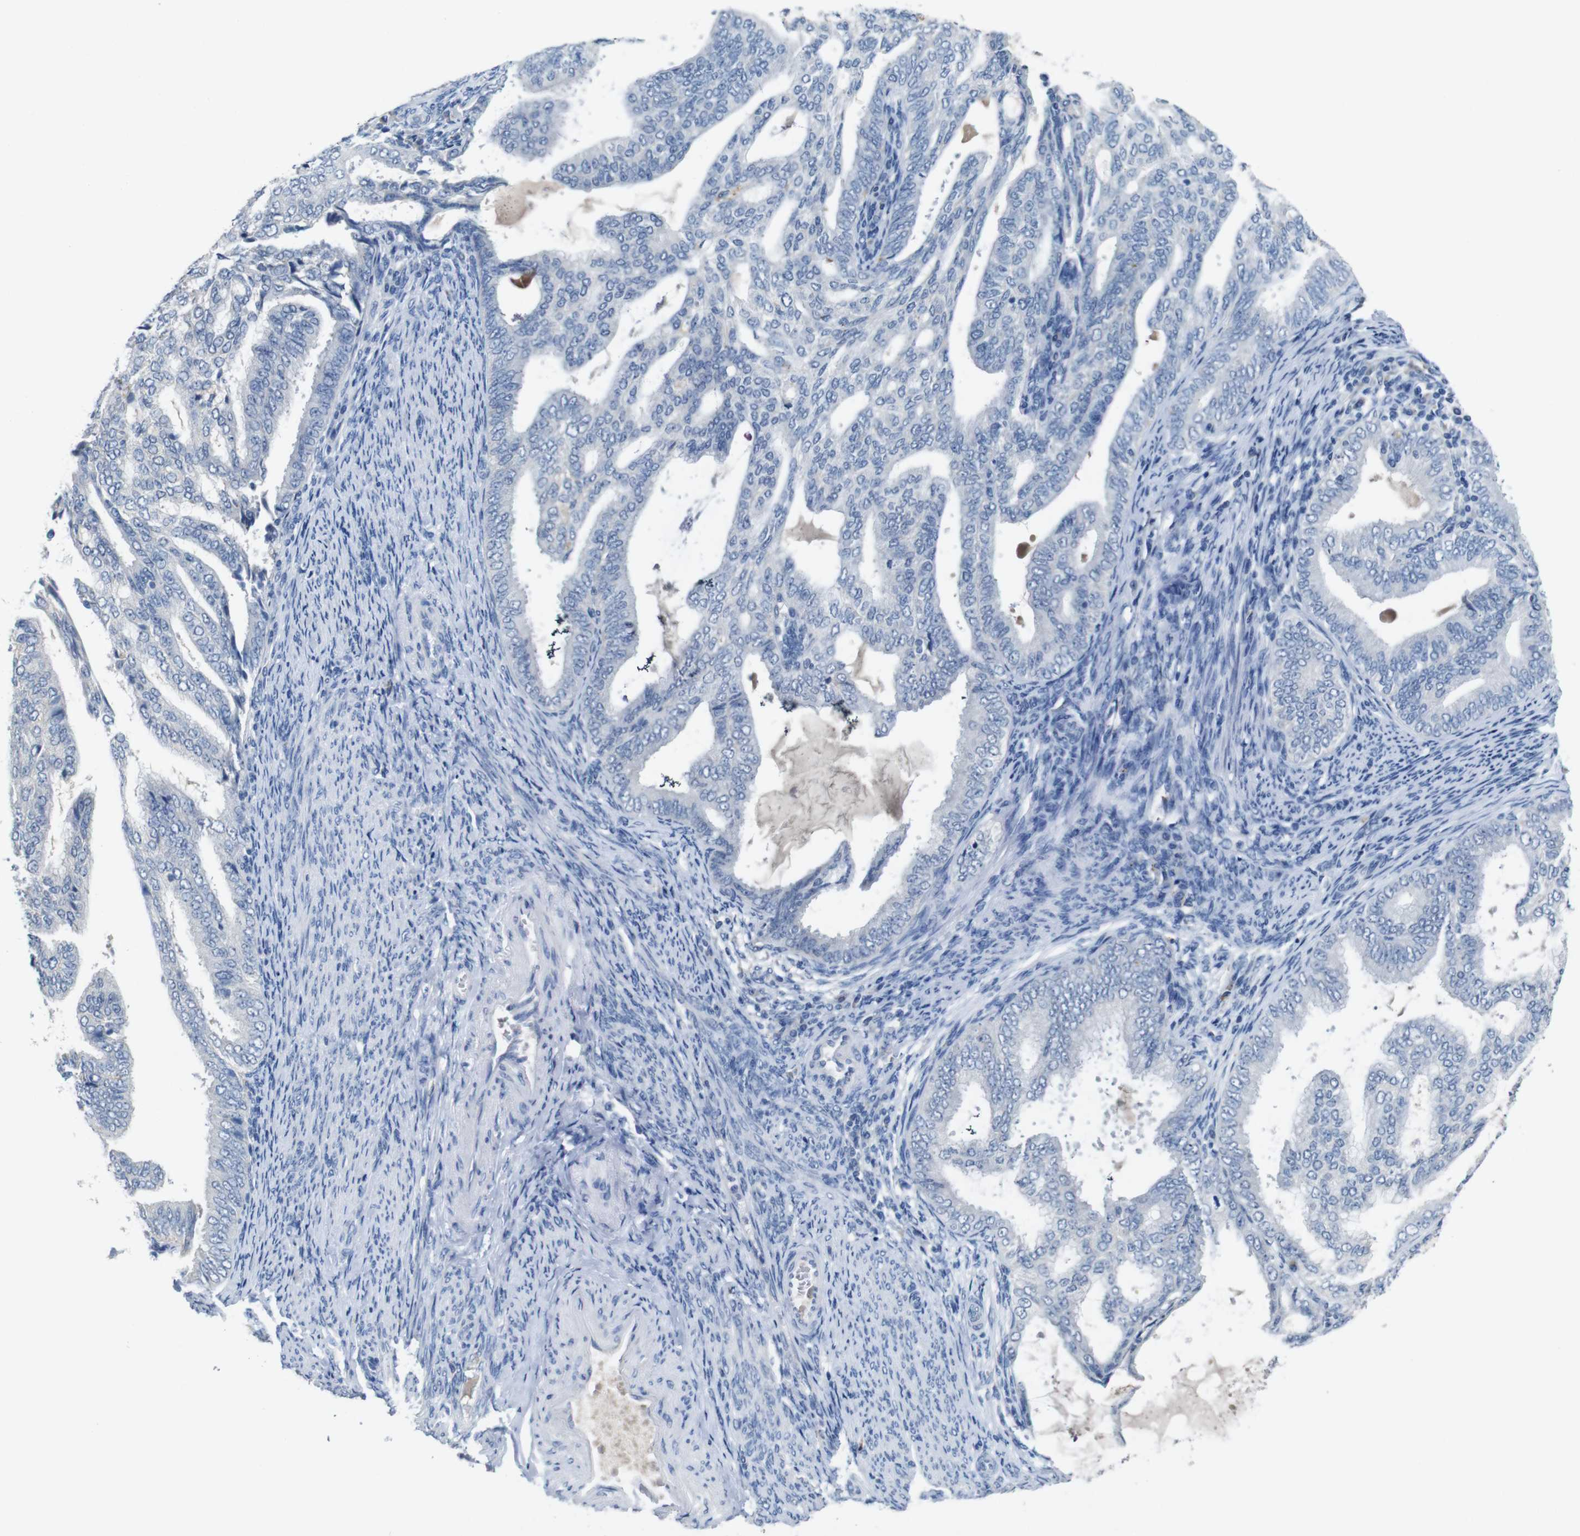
{"staining": {"intensity": "negative", "quantity": "none", "location": "none"}, "tissue": "endometrial cancer", "cell_type": "Tumor cells", "image_type": "cancer", "snomed": [{"axis": "morphology", "description": "Adenocarcinoma, NOS"}, {"axis": "topography", "description": "Endometrium"}], "caption": "Adenocarcinoma (endometrial) was stained to show a protein in brown. There is no significant staining in tumor cells.", "gene": "SLC2A8", "patient": {"sex": "female", "age": 58}}